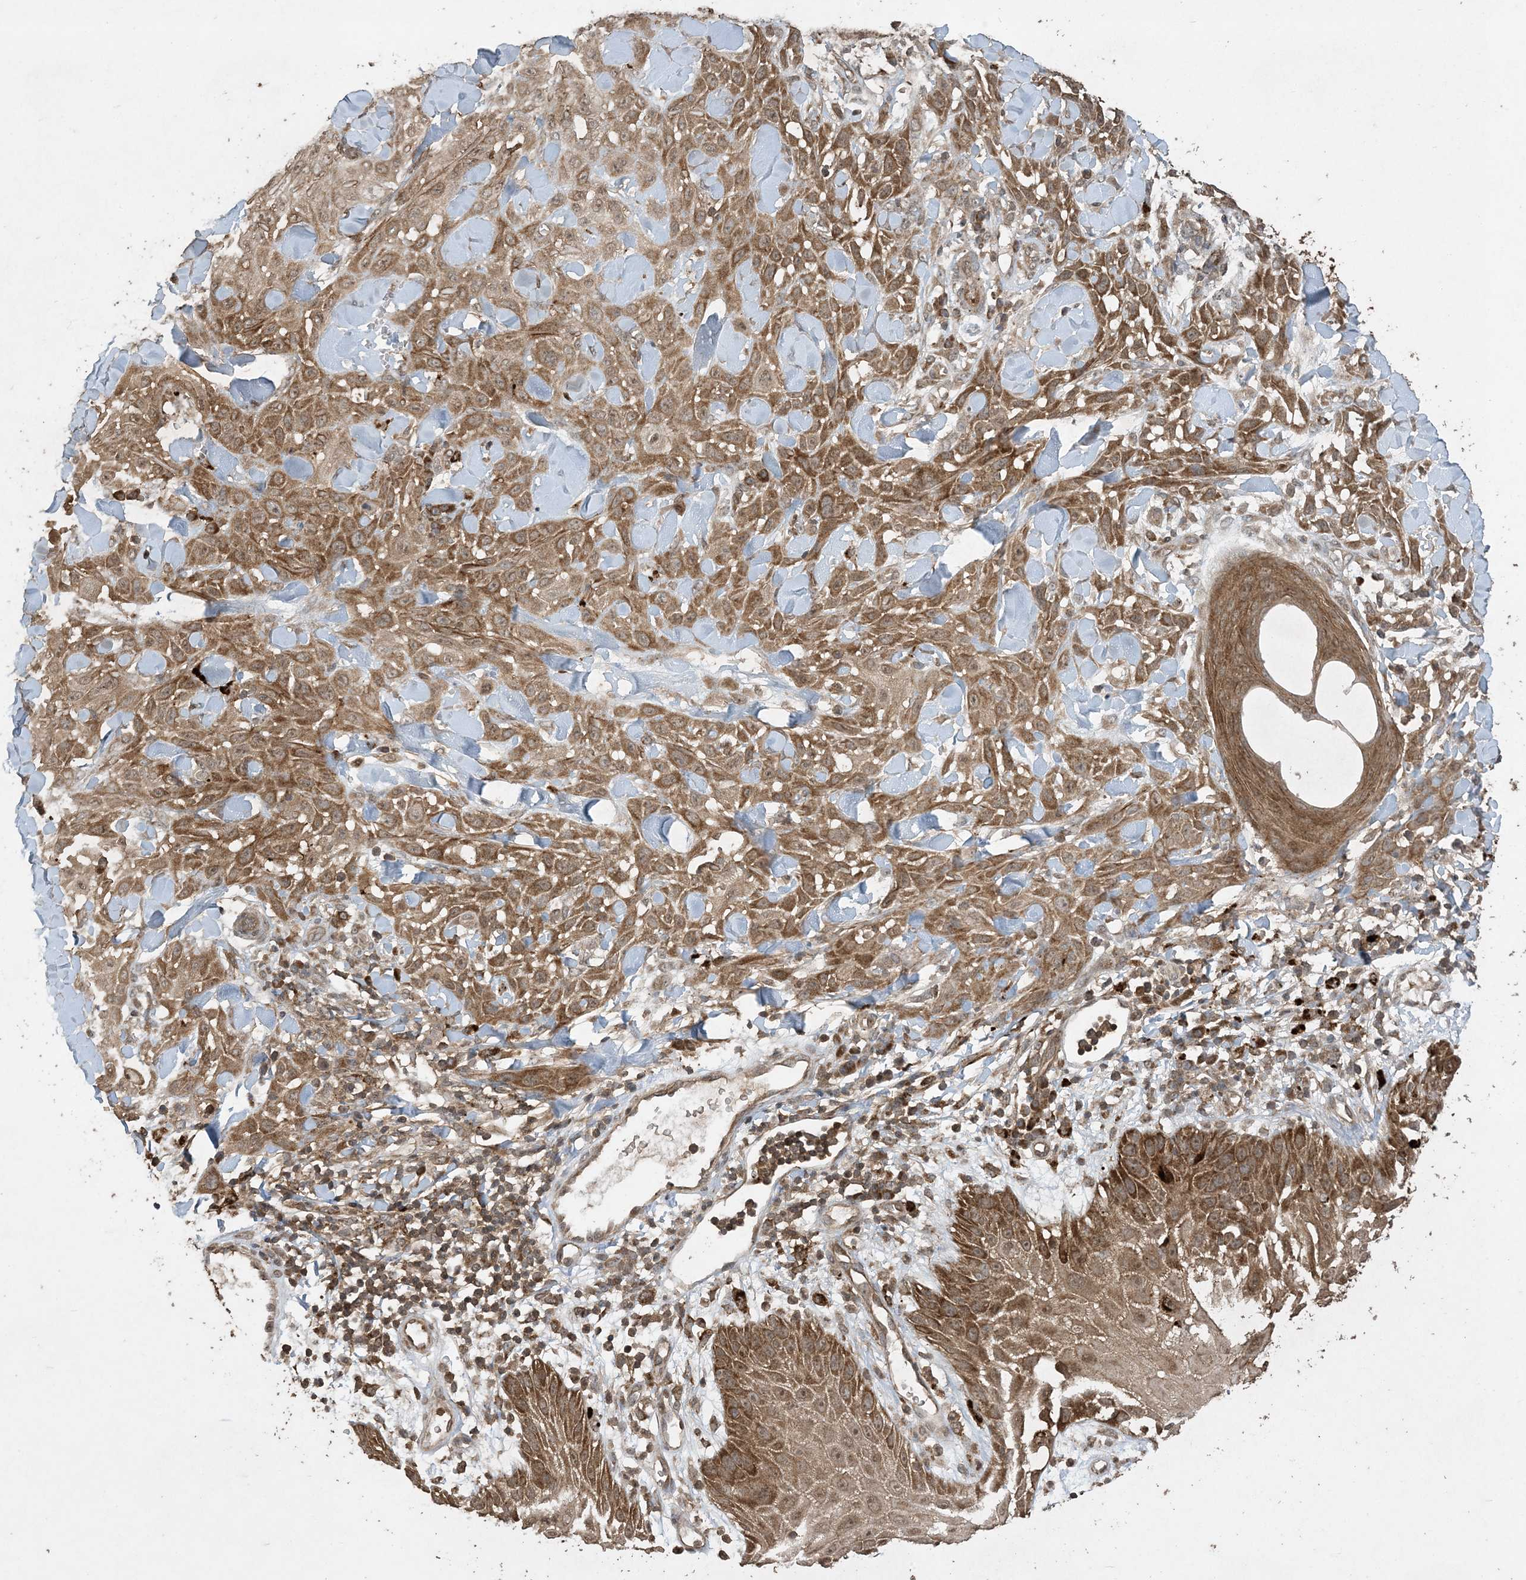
{"staining": {"intensity": "moderate", "quantity": ">75%", "location": "cytoplasmic/membranous"}, "tissue": "skin cancer", "cell_type": "Tumor cells", "image_type": "cancer", "snomed": [{"axis": "morphology", "description": "Squamous cell carcinoma, NOS"}, {"axis": "topography", "description": "Skin"}], "caption": "IHC of squamous cell carcinoma (skin) demonstrates medium levels of moderate cytoplasmic/membranous positivity in approximately >75% of tumor cells. (IHC, brightfield microscopy, high magnification).", "gene": "EFCAB8", "patient": {"sex": "male", "age": 24}}